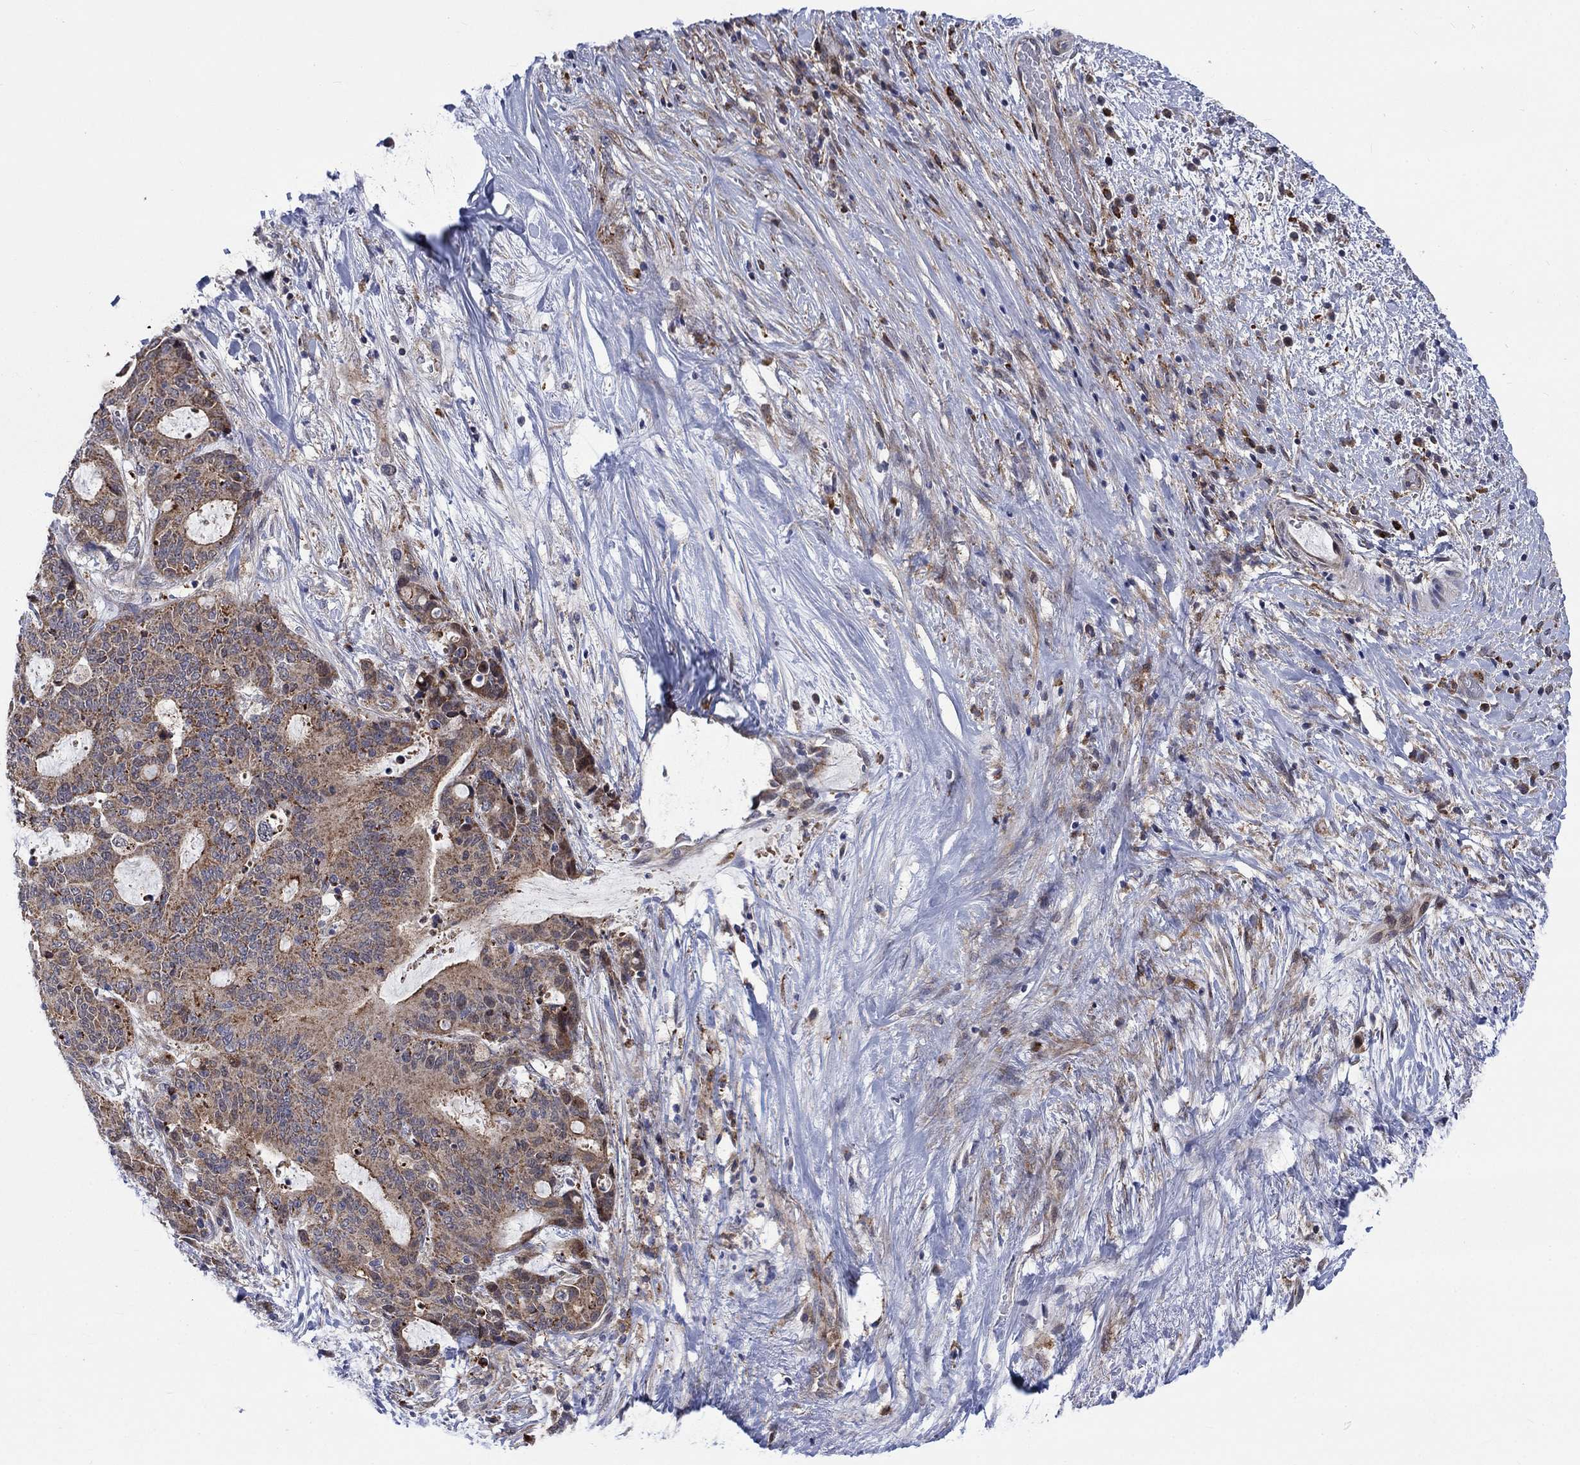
{"staining": {"intensity": "moderate", "quantity": "25%-75%", "location": "cytoplasmic/membranous"}, "tissue": "liver cancer", "cell_type": "Tumor cells", "image_type": "cancer", "snomed": [{"axis": "morphology", "description": "Cholangiocarcinoma"}, {"axis": "topography", "description": "Liver"}], "caption": "Protein expression analysis of liver cholangiocarcinoma exhibits moderate cytoplasmic/membranous positivity in approximately 25%-75% of tumor cells. (DAB (3,3'-diaminobenzidine) = brown stain, brightfield microscopy at high magnification).", "gene": "SLC35F2", "patient": {"sex": "female", "age": 73}}